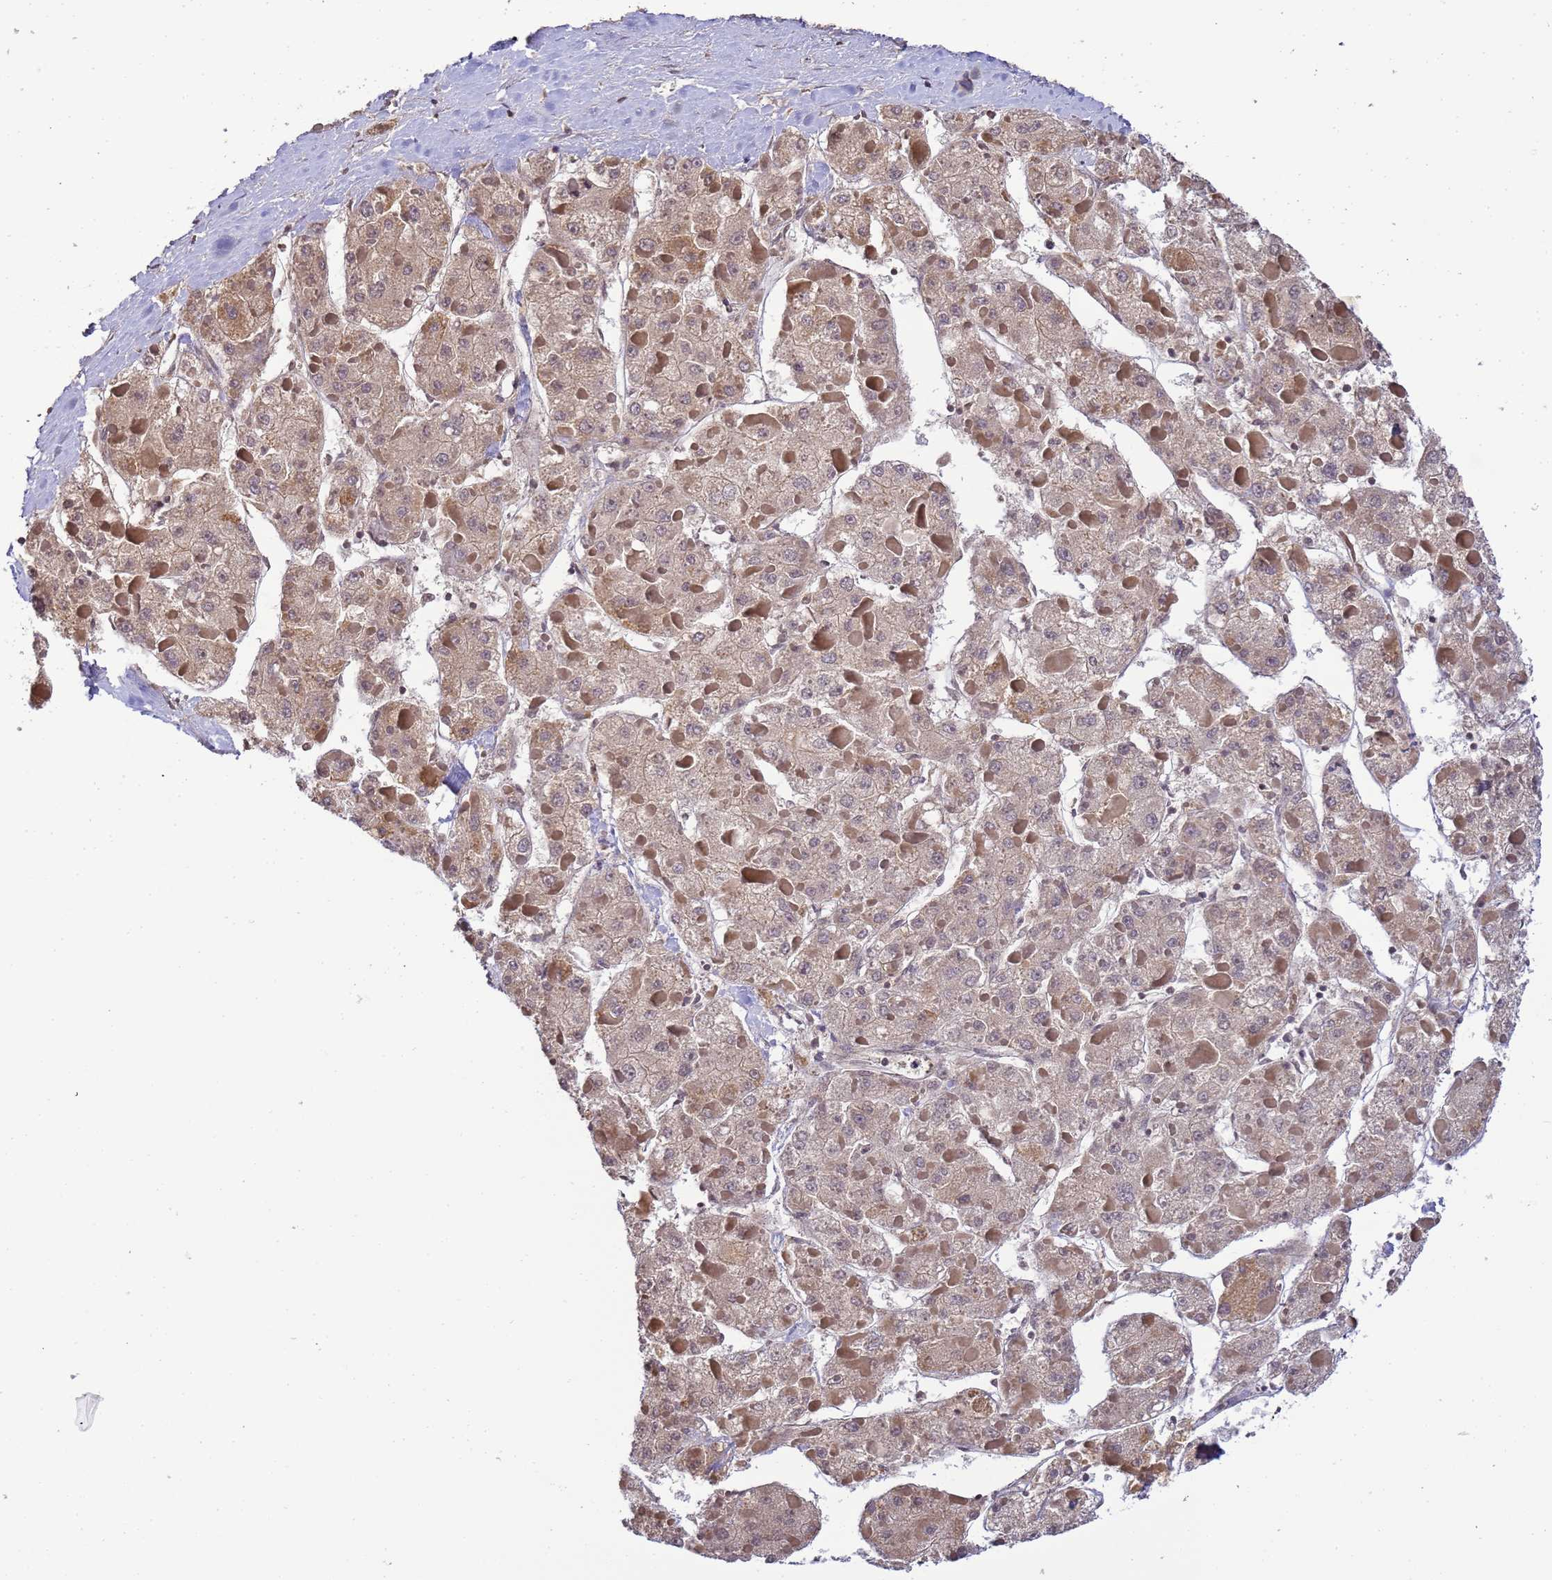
{"staining": {"intensity": "weak", "quantity": "<25%", "location": "nuclear"}, "tissue": "liver cancer", "cell_type": "Tumor cells", "image_type": "cancer", "snomed": [{"axis": "morphology", "description": "Carcinoma, Hepatocellular, NOS"}, {"axis": "topography", "description": "Liver"}], "caption": "This is a micrograph of immunohistochemistry staining of liver cancer, which shows no positivity in tumor cells.", "gene": "MYL7", "patient": {"sex": "female", "age": 73}}